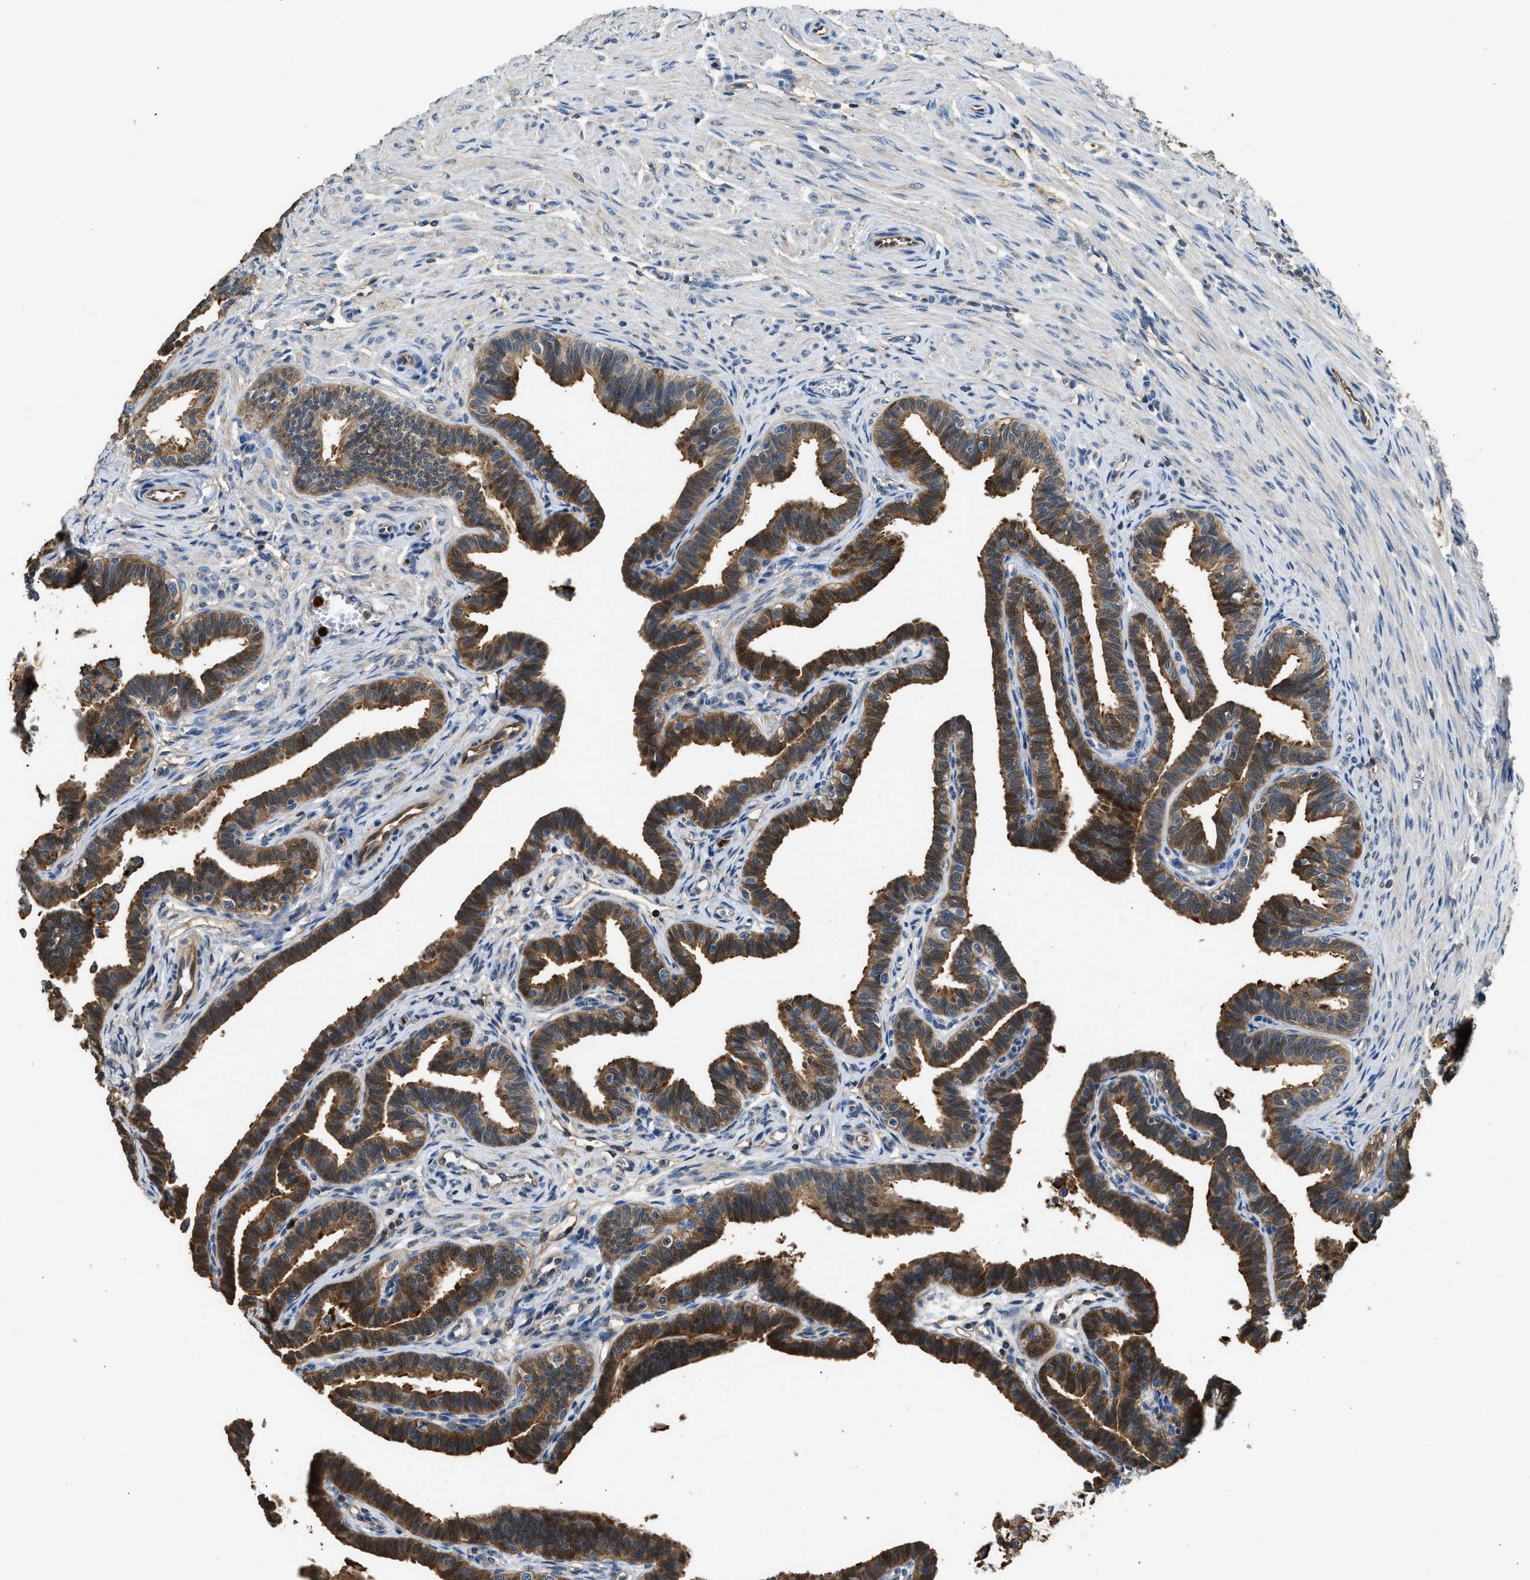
{"staining": {"intensity": "moderate", "quantity": ">75%", "location": "cytoplasmic/membranous"}, "tissue": "fallopian tube", "cell_type": "Glandular cells", "image_type": "normal", "snomed": [{"axis": "morphology", "description": "Normal tissue, NOS"}, {"axis": "topography", "description": "Fallopian tube"}, {"axis": "topography", "description": "Ovary"}], "caption": "Fallopian tube stained with a brown dye demonstrates moderate cytoplasmic/membranous positive expression in approximately >75% of glandular cells.", "gene": "ANXA3", "patient": {"sex": "female", "age": 23}}